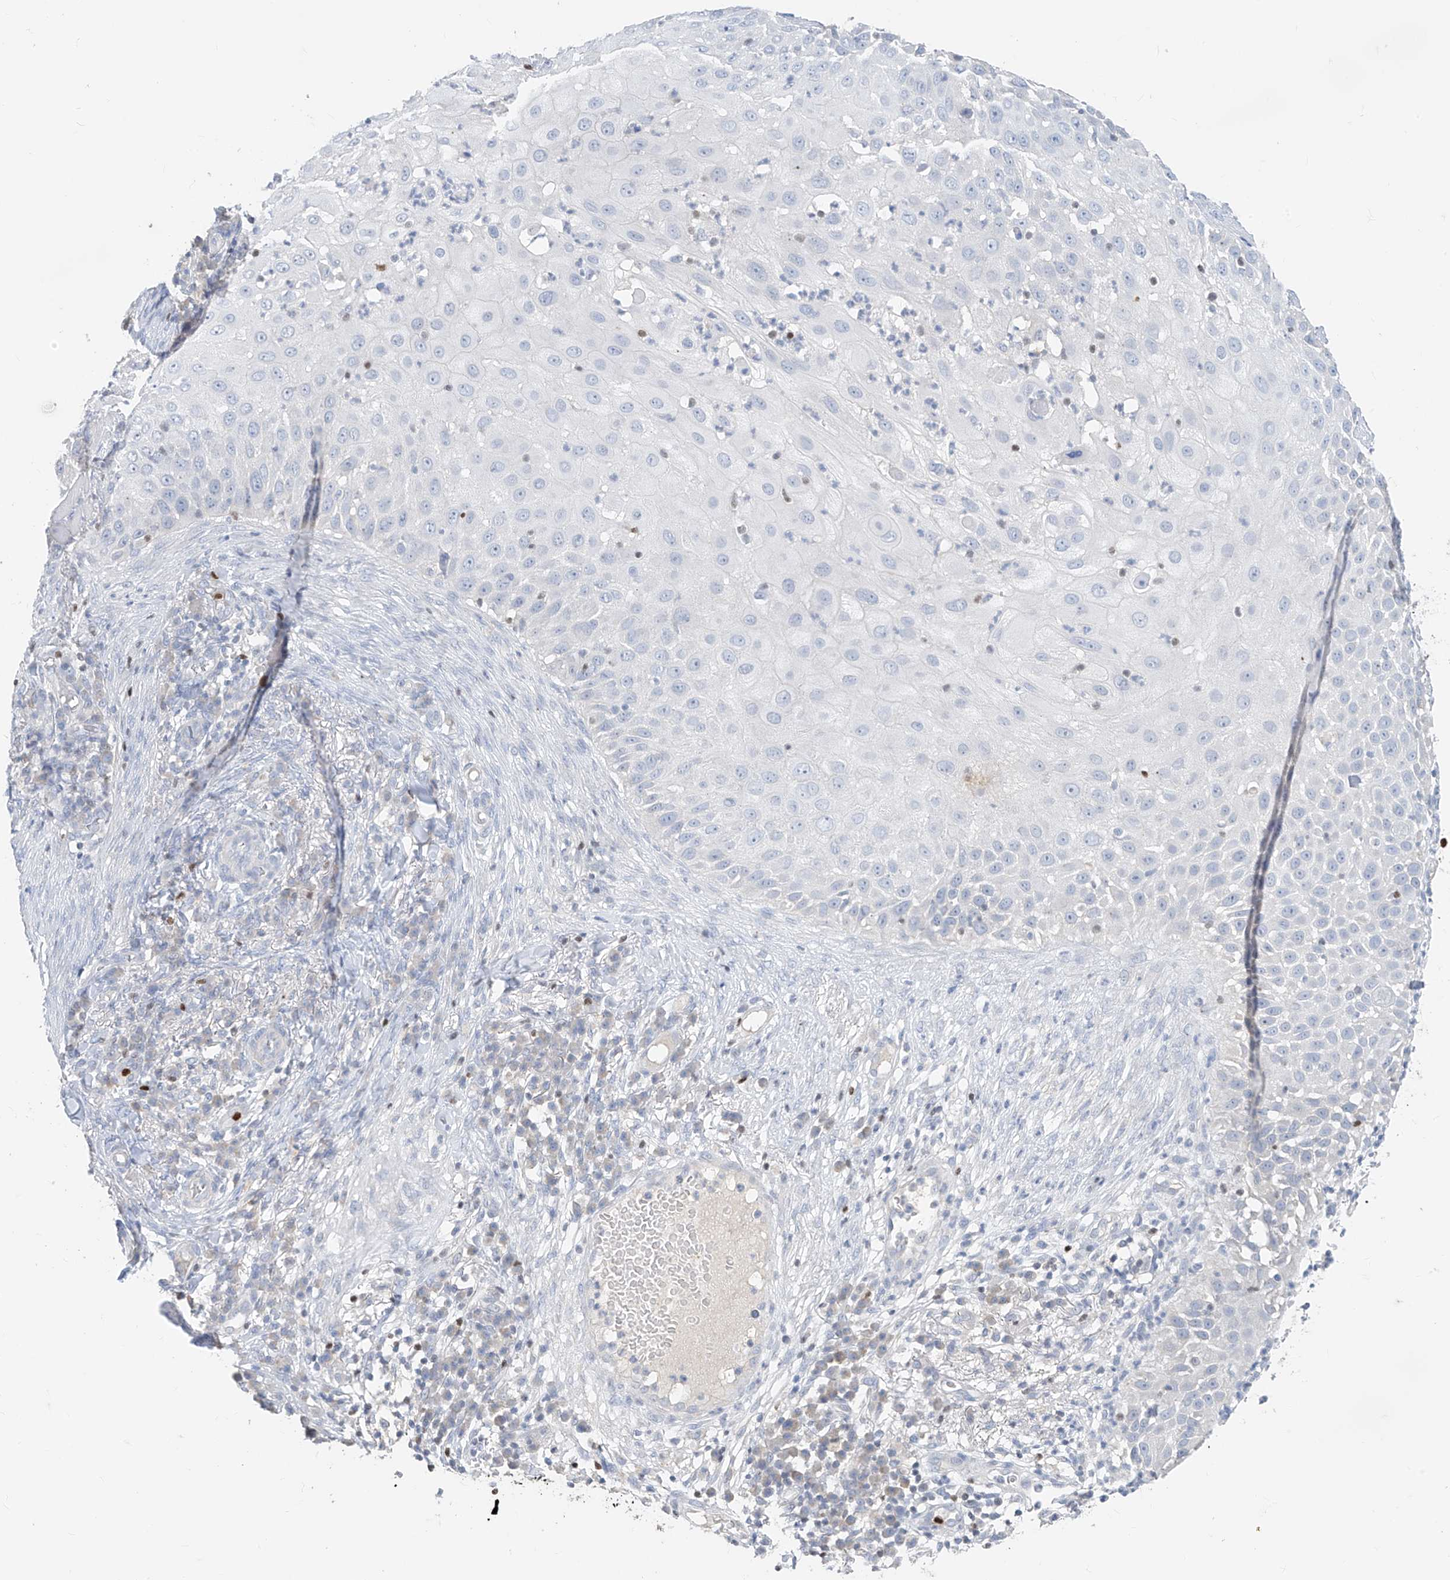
{"staining": {"intensity": "negative", "quantity": "none", "location": "none"}, "tissue": "skin cancer", "cell_type": "Tumor cells", "image_type": "cancer", "snomed": [{"axis": "morphology", "description": "Squamous cell carcinoma, NOS"}, {"axis": "topography", "description": "Skin"}], "caption": "This photomicrograph is of skin squamous cell carcinoma stained with IHC to label a protein in brown with the nuclei are counter-stained blue. There is no staining in tumor cells. (DAB (3,3'-diaminobenzidine) IHC visualized using brightfield microscopy, high magnification).", "gene": "TBX21", "patient": {"sex": "female", "age": 44}}